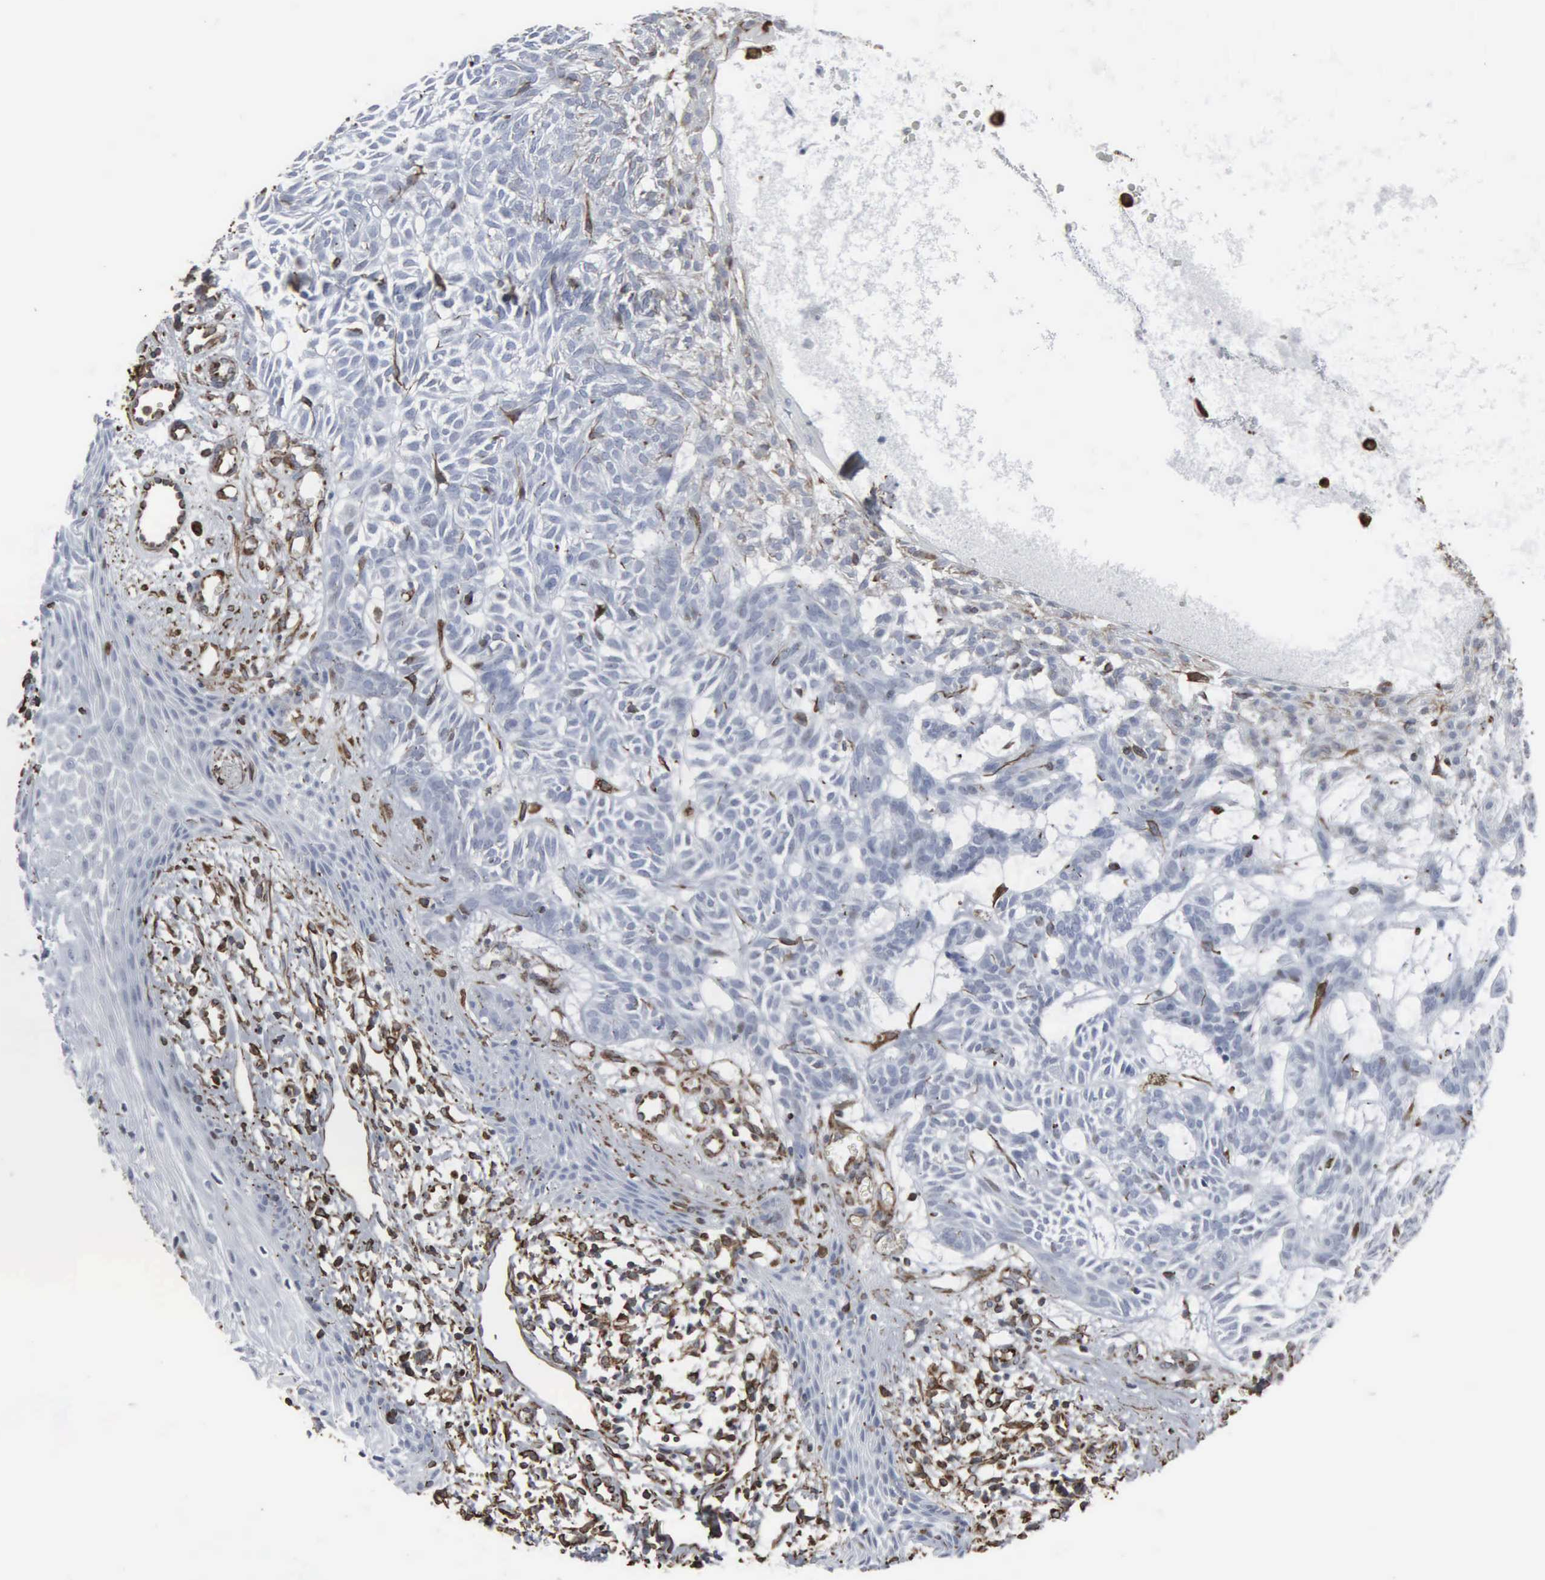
{"staining": {"intensity": "weak", "quantity": "<25%", "location": "nuclear"}, "tissue": "skin cancer", "cell_type": "Tumor cells", "image_type": "cancer", "snomed": [{"axis": "morphology", "description": "Basal cell carcinoma"}, {"axis": "topography", "description": "Skin"}], "caption": "The photomicrograph demonstrates no staining of tumor cells in skin basal cell carcinoma.", "gene": "CCNE1", "patient": {"sex": "male", "age": 75}}